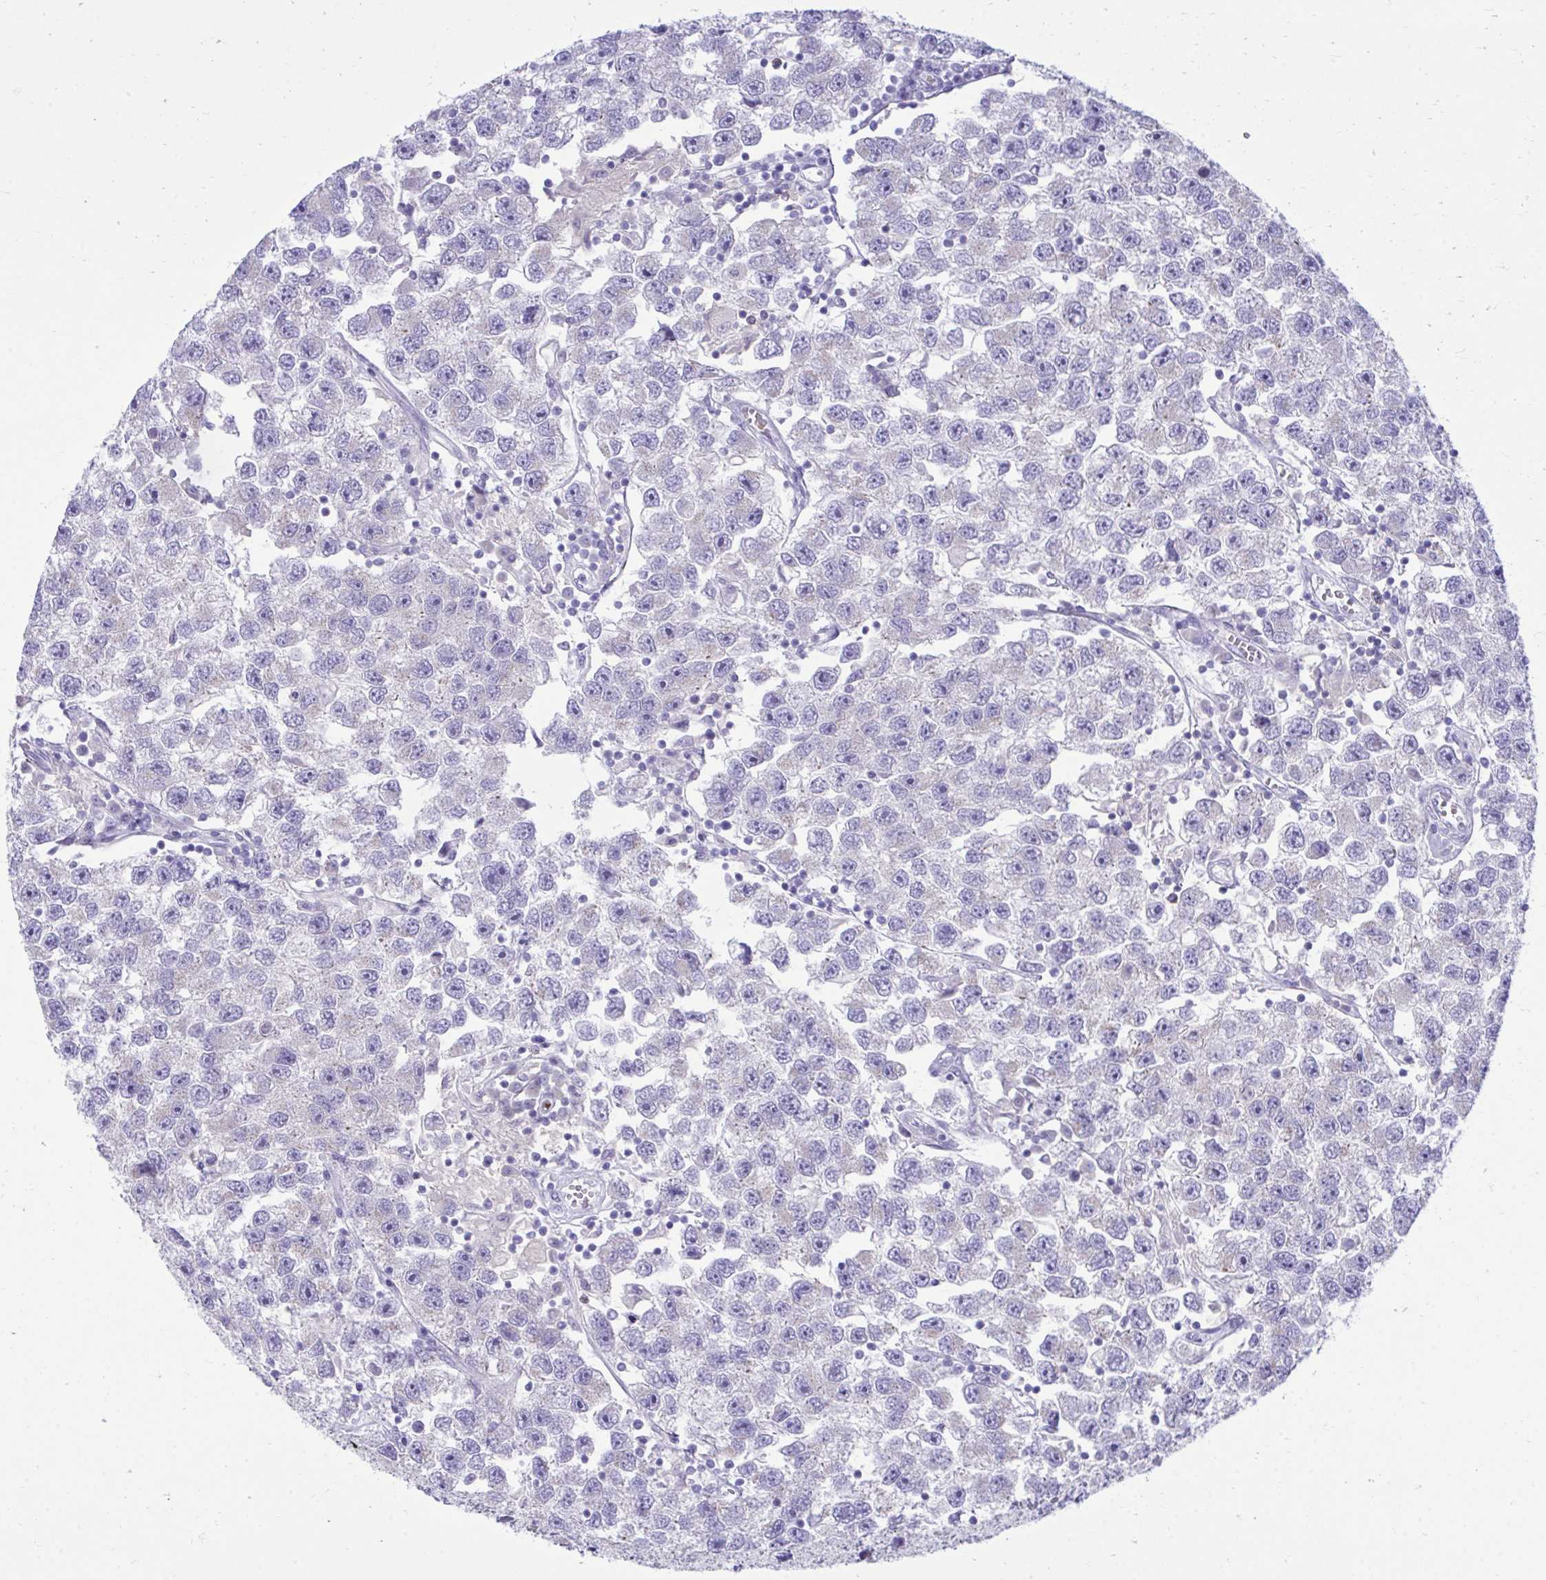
{"staining": {"intensity": "negative", "quantity": "none", "location": "none"}, "tissue": "testis cancer", "cell_type": "Tumor cells", "image_type": "cancer", "snomed": [{"axis": "morphology", "description": "Seminoma, NOS"}, {"axis": "topography", "description": "Testis"}], "caption": "Immunohistochemistry image of testis seminoma stained for a protein (brown), which demonstrates no expression in tumor cells. Nuclei are stained in blue.", "gene": "PLEKHH1", "patient": {"sex": "male", "age": 26}}